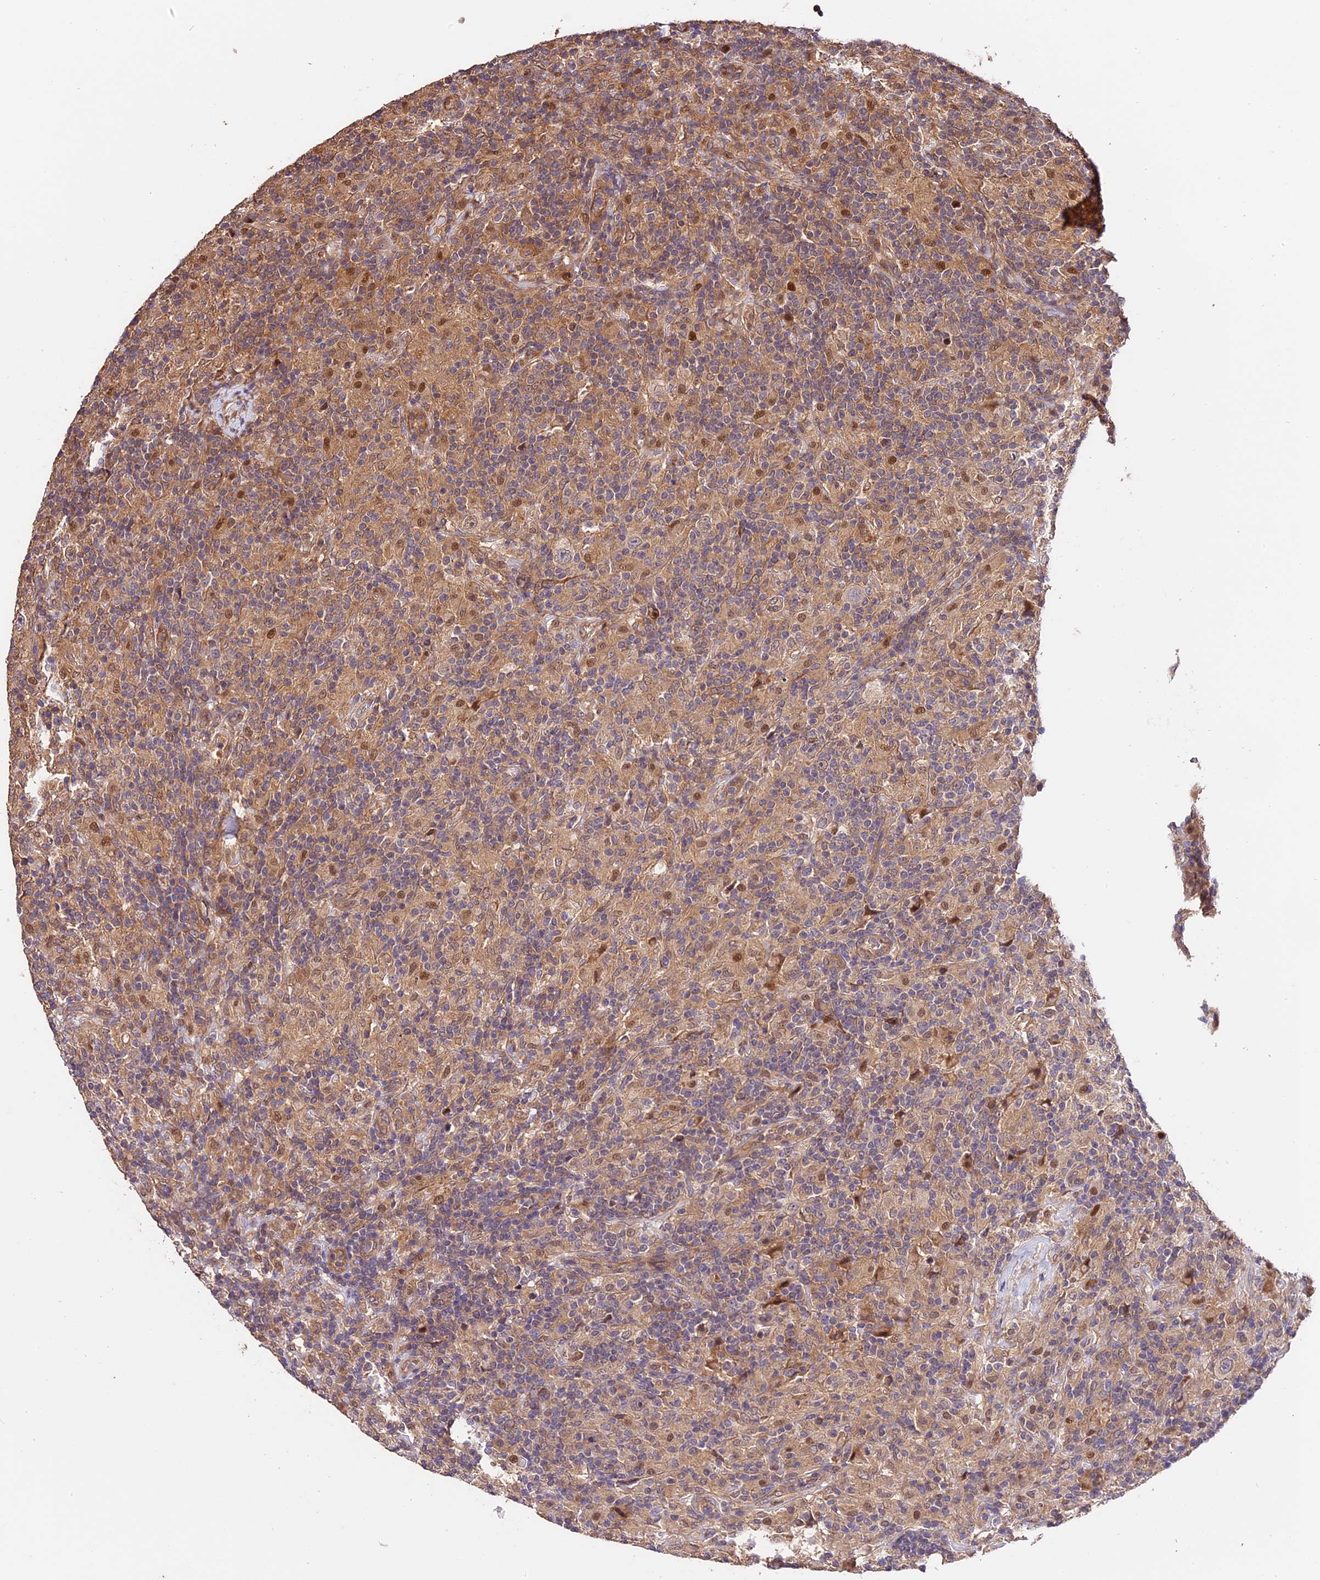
{"staining": {"intensity": "negative", "quantity": "none", "location": "none"}, "tissue": "lymphoma", "cell_type": "Tumor cells", "image_type": "cancer", "snomed": [{"axis": "morphology", "description": "Hodgkin's disease, NOS"}, {"axis": "topography", "description": "Lymph node"}], "caption": "The immunohistochemistry (IHC) photomicrograph has no significant positivity in tumor cells of Hodgkin's disease tissue. (DAB (3,3'-diaminobenzidine) IHC visualized using brightfield microscopy, high magnification).", "gene": "CES3", "patient": {"sex": "male", "age": 70}}